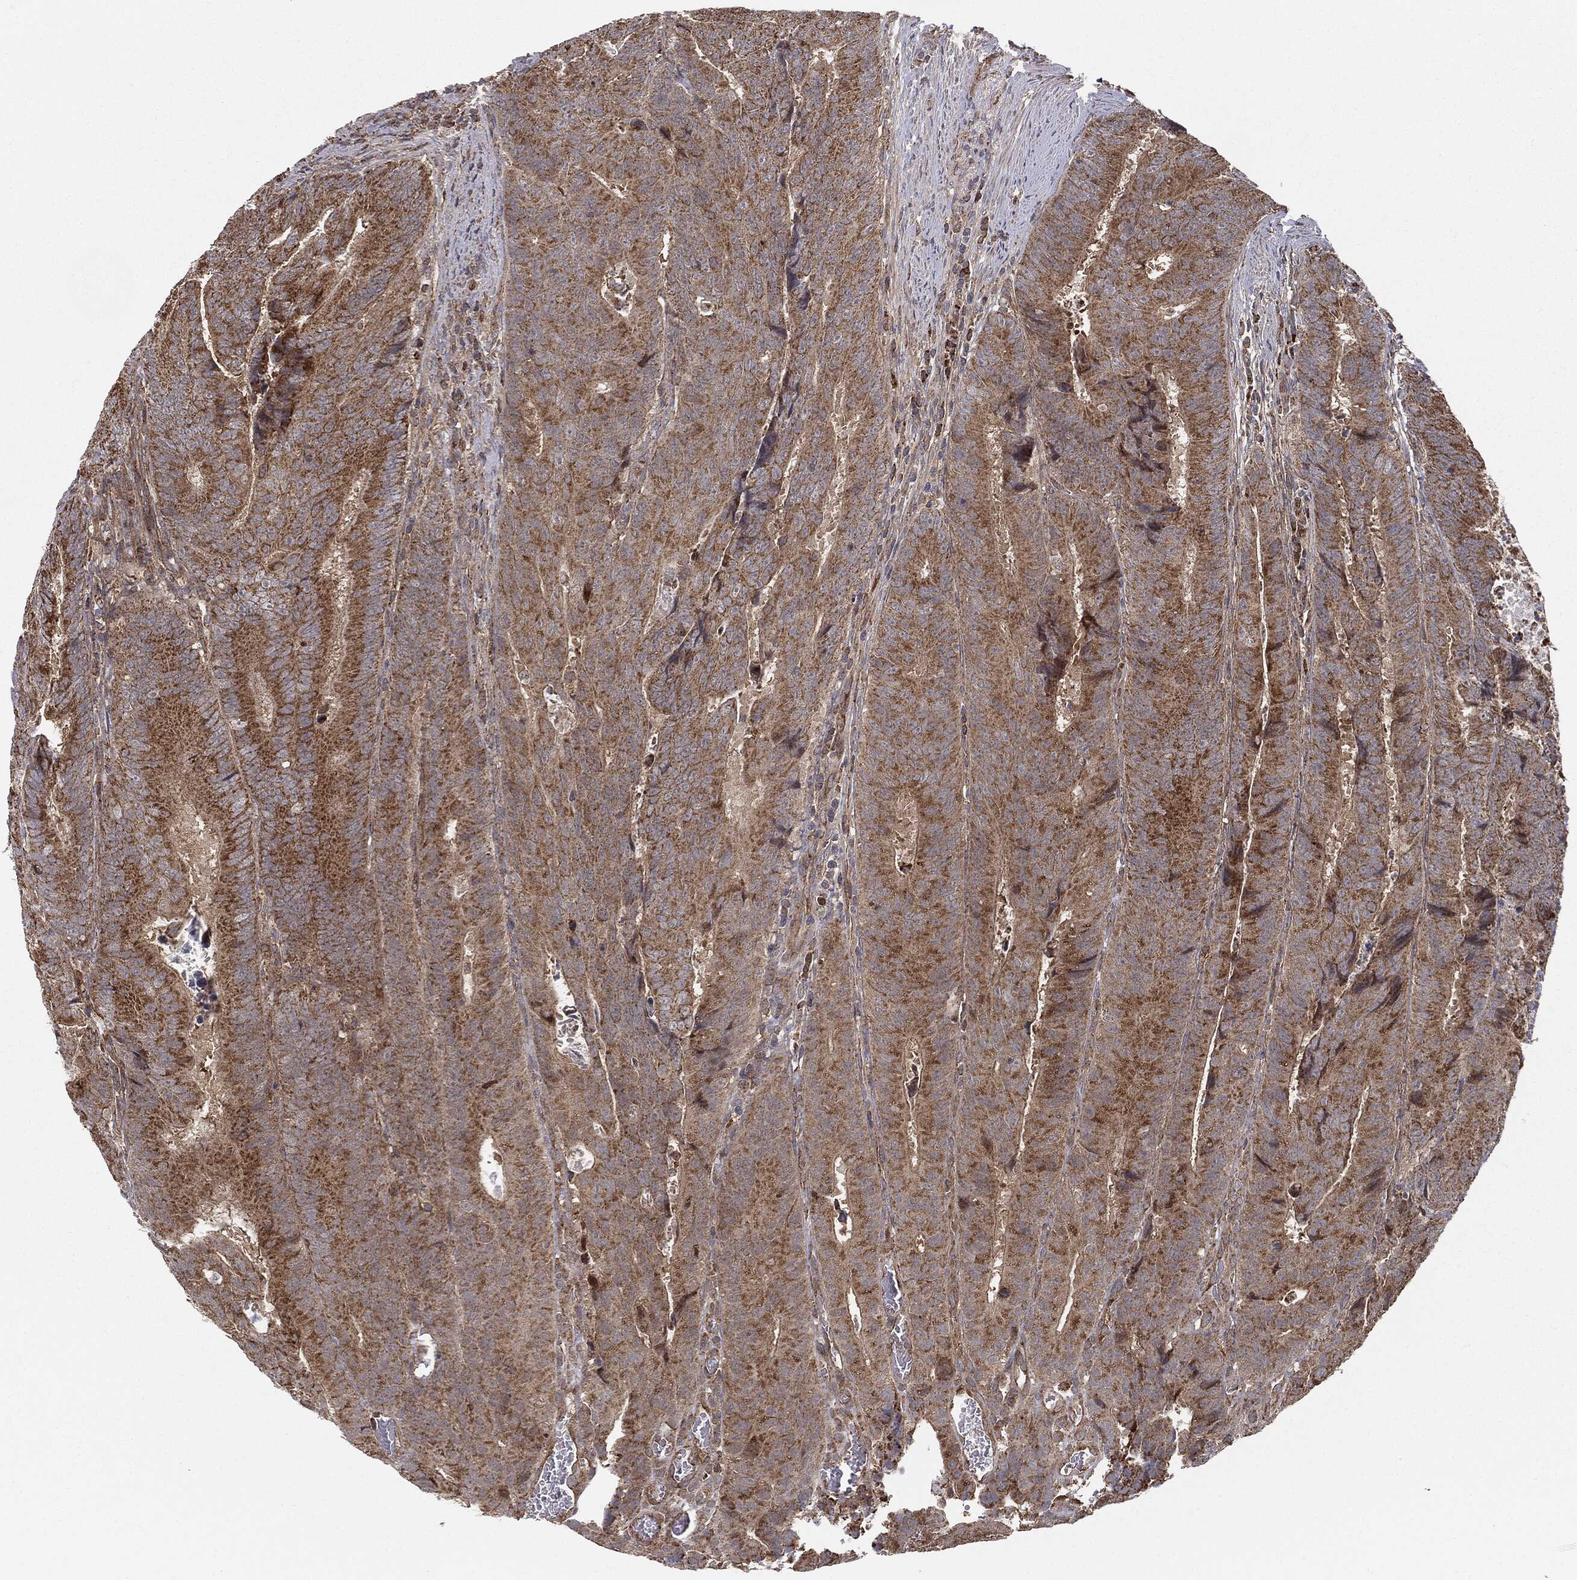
{"staining": {"intensity": "moderate", "quantity": ">75%", "location": "cytoplasmic/membranous"}, "tissue": "colorectal cancer", "cell_type": "Tumor cells", "image_type": "cancer", "snomed": [{"axis": "morphology", "description": "Adenocarcinoma, NOS"}, {"axis": "topography", "description": "Colon"}], "caption": "High-power microscopy captured an immunohistochemistry histopathology image of colorectal adenocarcinoma, revealing moderate cytoplasmic/membranous positivity in approximately >75% of tumor cells. The staining was performed using DAB, with brown indicating positive protein expression. Nuclei are stained blue with hematoxylin.", "gene": "MTOR", "patient": {"sex": "female", "age": 48}}